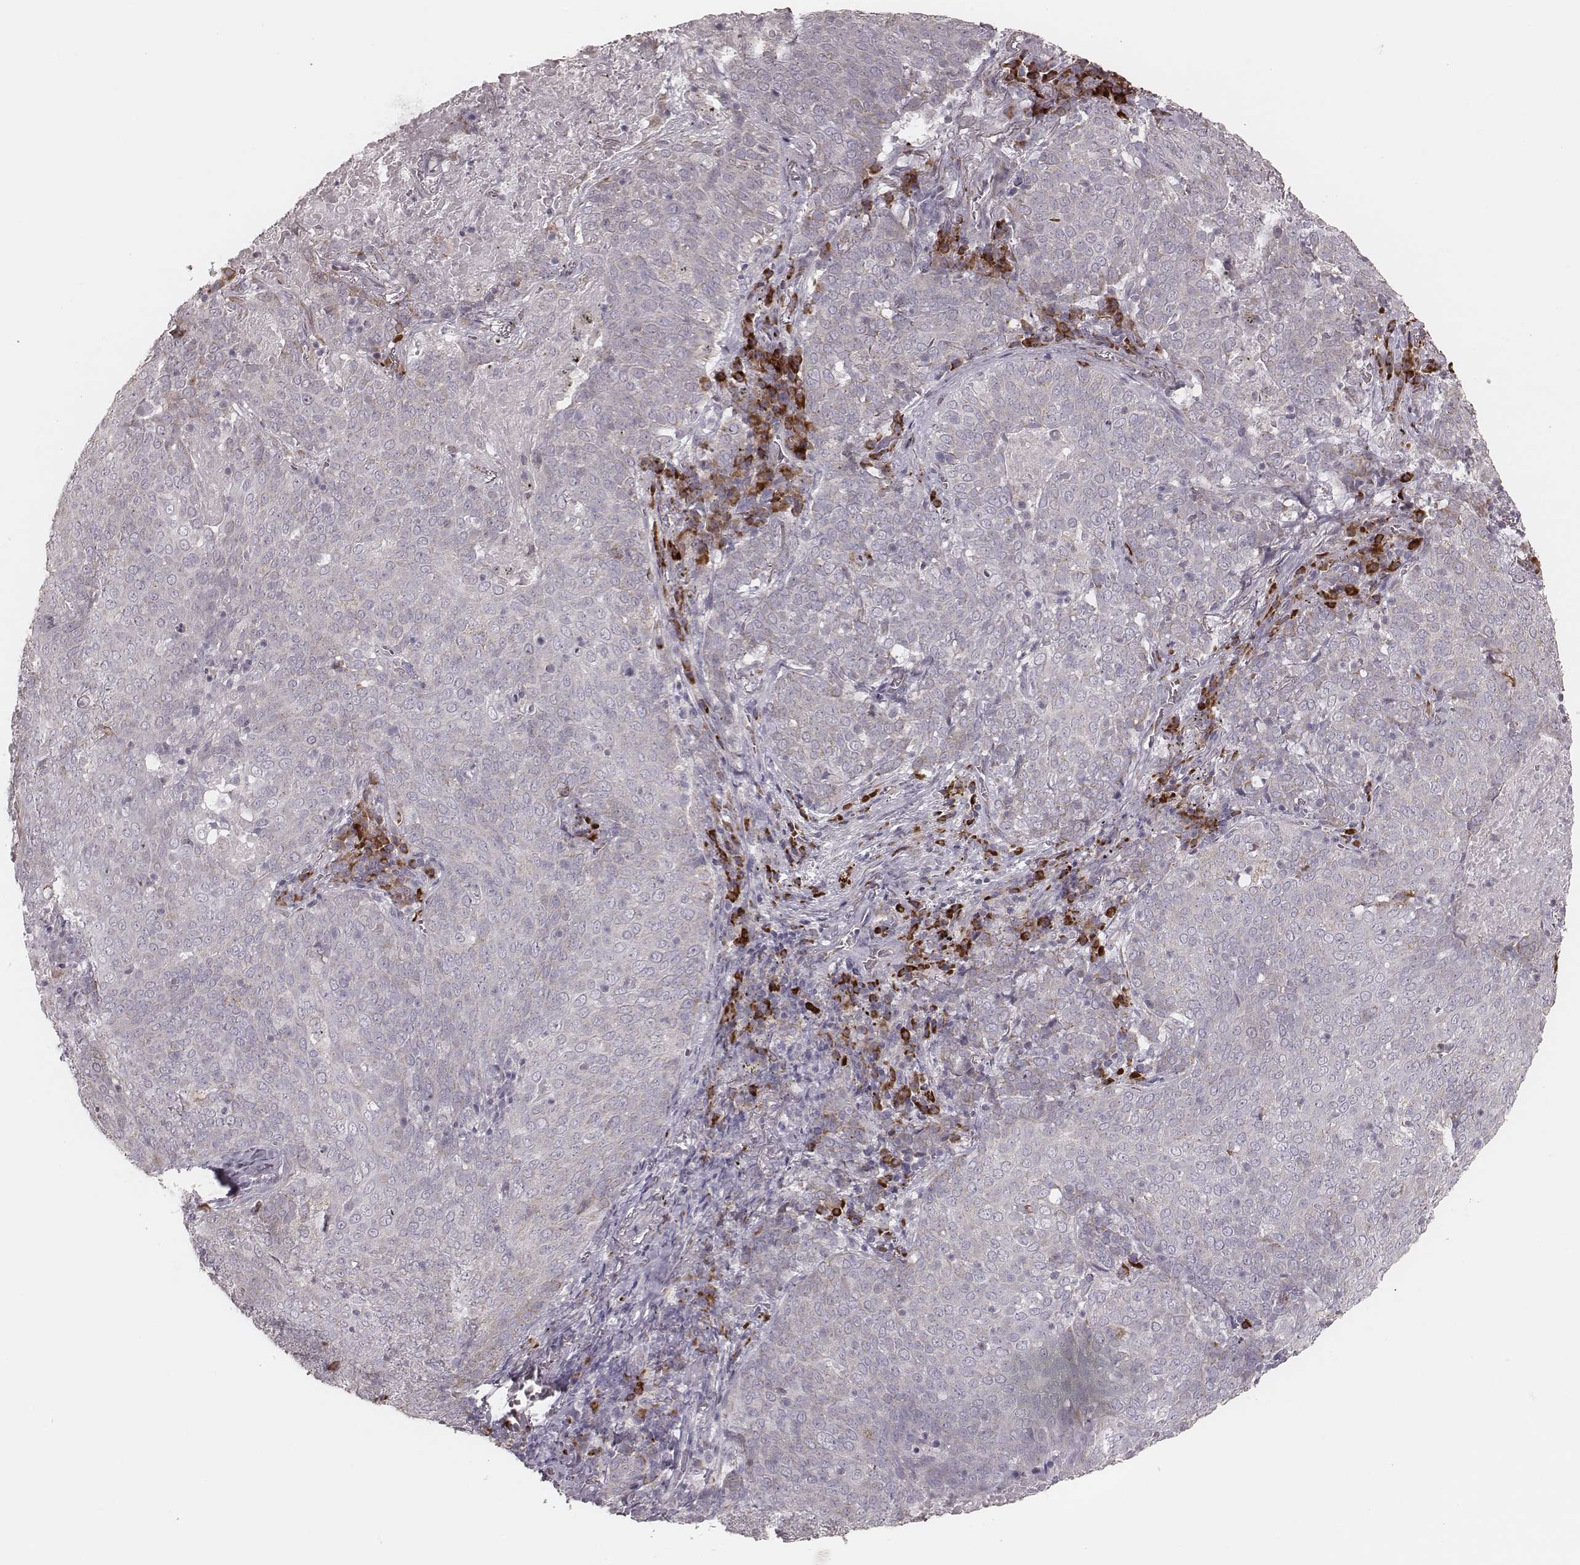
{"staining": {"intensity": "negative", "quantity": "none", "location": "none"}, "tissue": "lung cancer", "cell_type": "Tumor cells", "image_type": "cancer", "snomed": [{"axis": "morphology", "description": "Squamous cell carcinoma, NOS"}, {"axis": "topography", "description": "Lung"}], "caption": "Human lung cancer stained for a protein using IHC displays no positivity in tumor cells.", "gene": "KIF5C", "patient": {"sex": "male", "age": 82}}